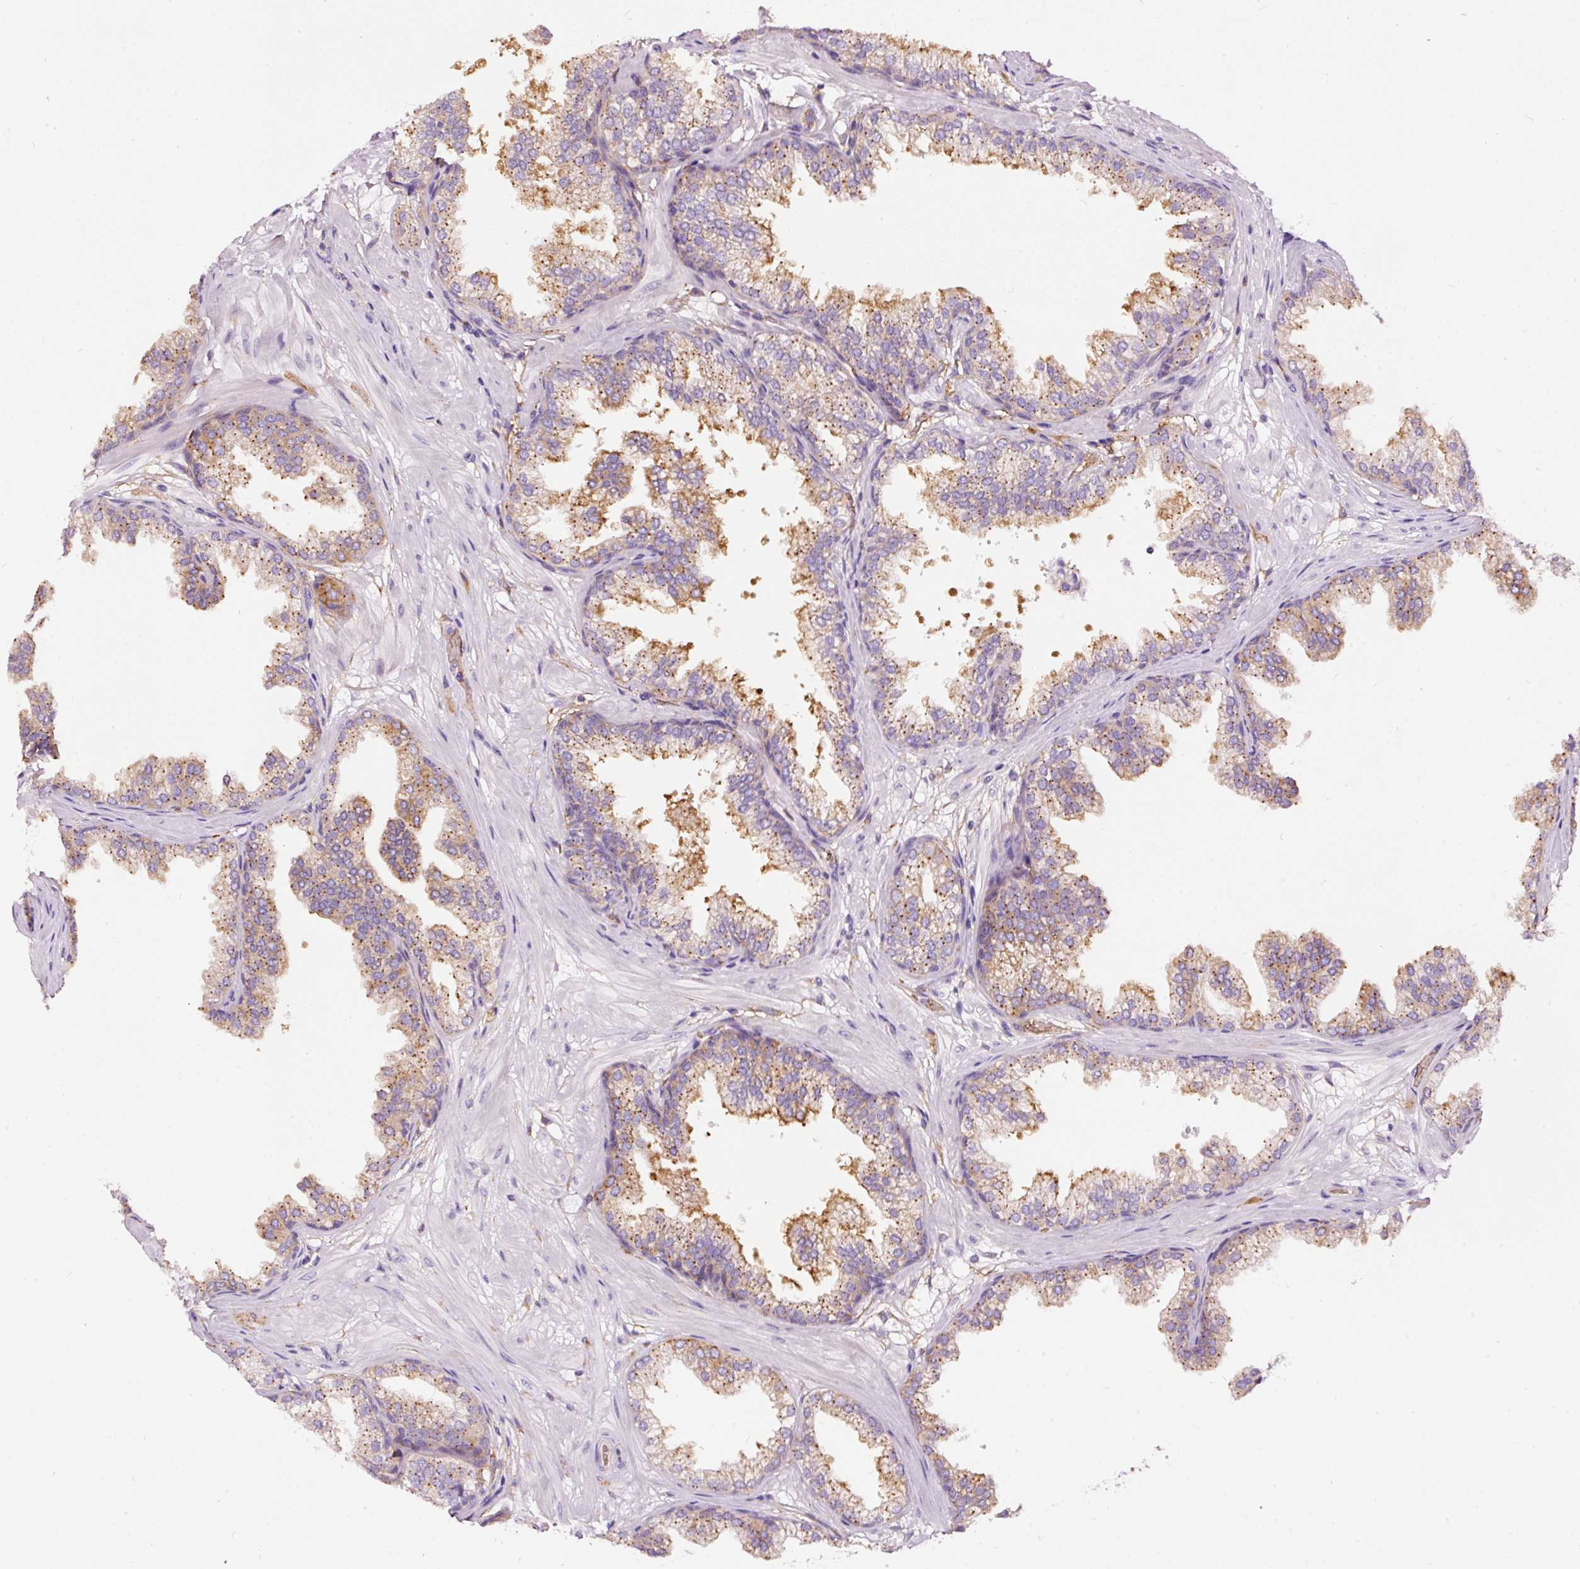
{"staining": {"intensity": "moderate", "quantity": ">75%", "location": "cytoplasmic/membranous"}, "tissue": "prostate", "cell_type": "Glandular cells", "image_type": "normal", "snomed": [{"axis": "morphology", "description": "Normal tissue, NOS"}, {"axis": "topography", "description": "Prostate"}], "caption": "High-magnification brightfield microscopy of normal prostate stained with DAB (3,3'-diaminobenzidine) (brown) and counterstained with hematoxylin (blue). glandular cells exhibit moderate cytoplasmic/membranous staining is seen in approximately>75% of cells.", "gene": "PRRC2A", "patient": {"sex": "male", "age": 37}}